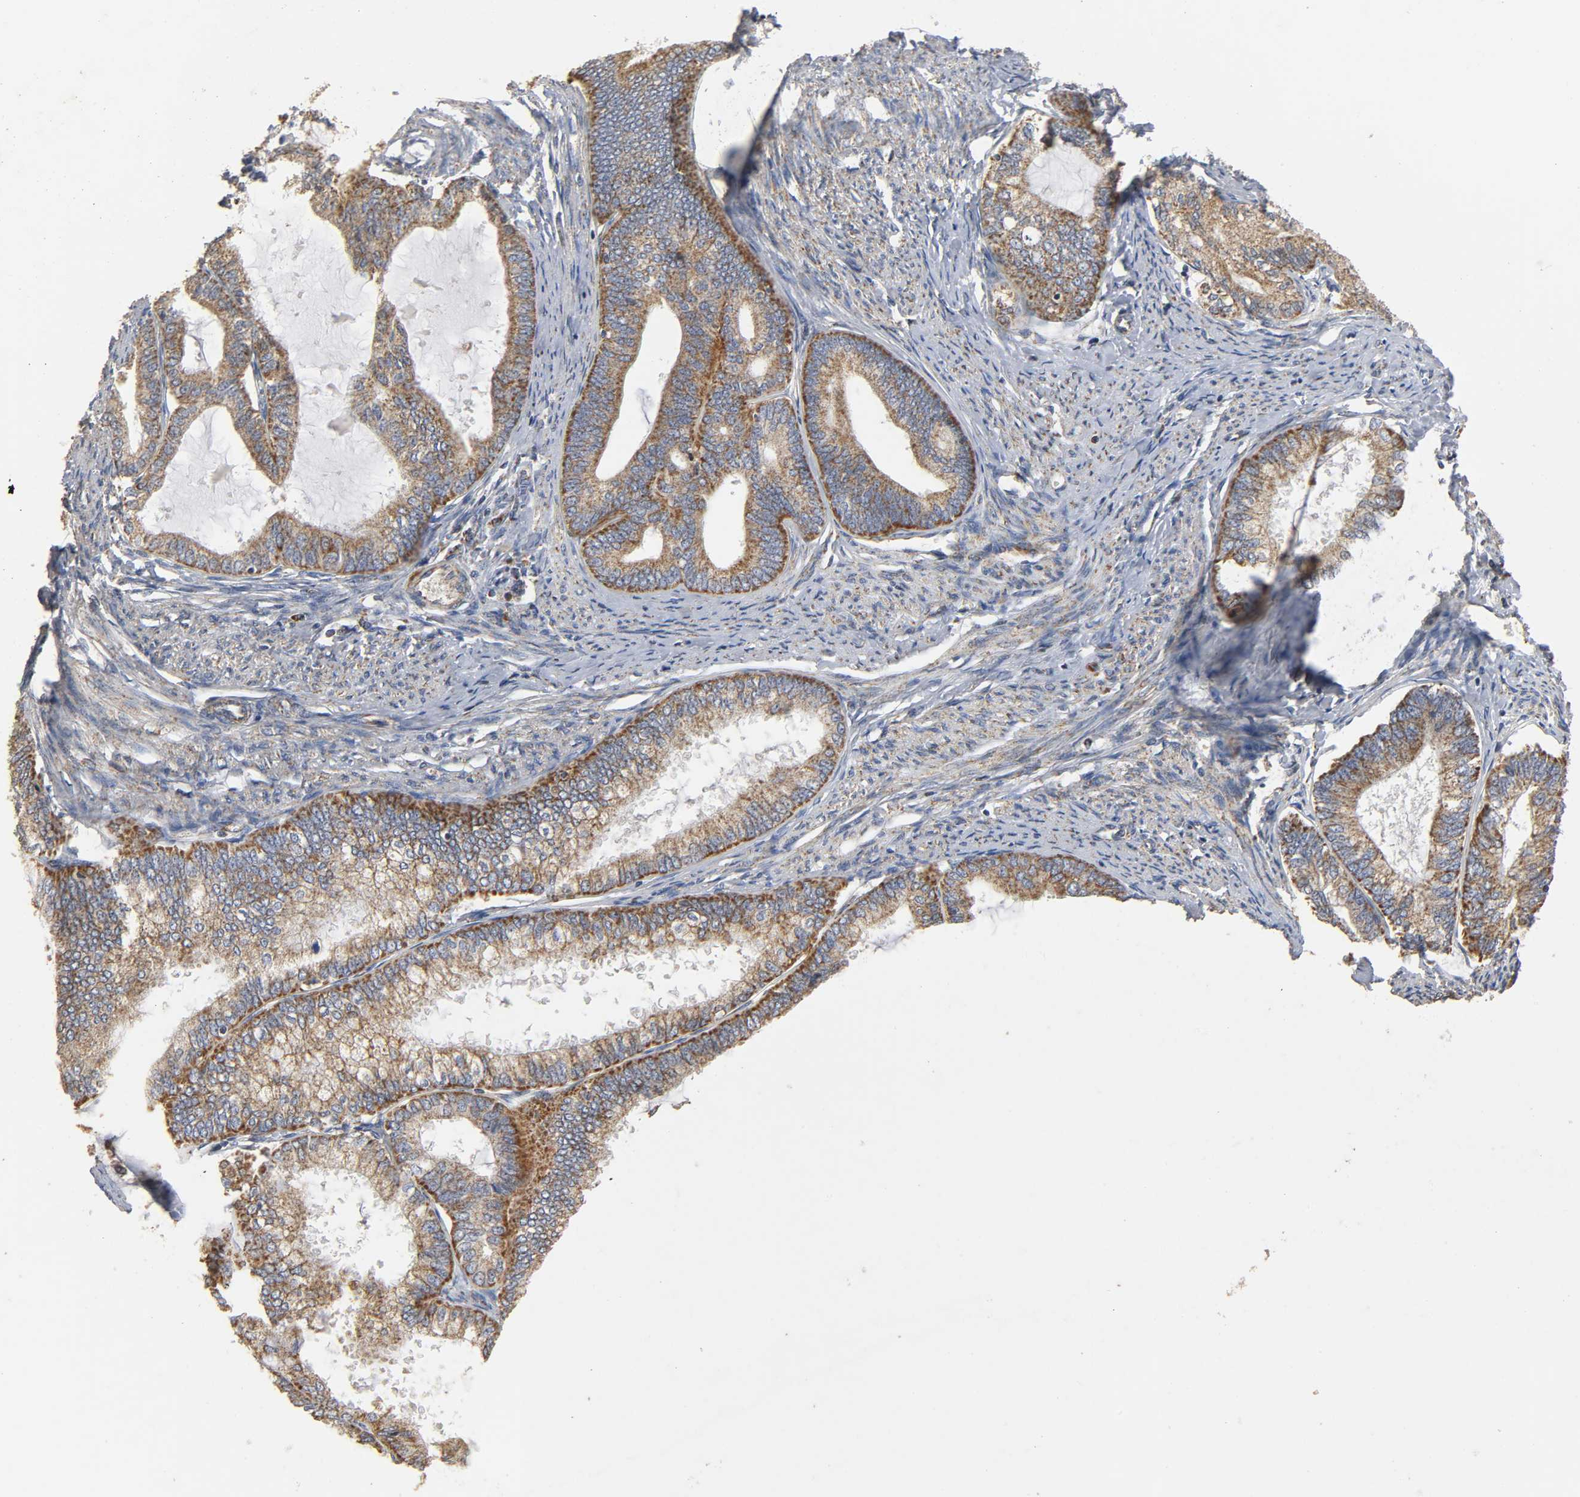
{"staining": {"intensity": "moderate", "quantity": ">75%", "location": "cytoplasmic/membranous"}, "tissue": "endometrial cancer", "cell_type": "Tumor cells", "image_type": "cancer", "snomed": [{"axis": "morphology", "description": "Adenocarcinoma, NOS"}, {"axis": "topography", "description": "Endometrium"}], "caption": "Tumor cells exhibit medium levels of moderate cytoplasmic/membranous positivity in approximately >75% of cells in adenocarcinoma (endometrial).", "gene": "NDUFS3", "patient": {"sex": "female", "age": 86}}